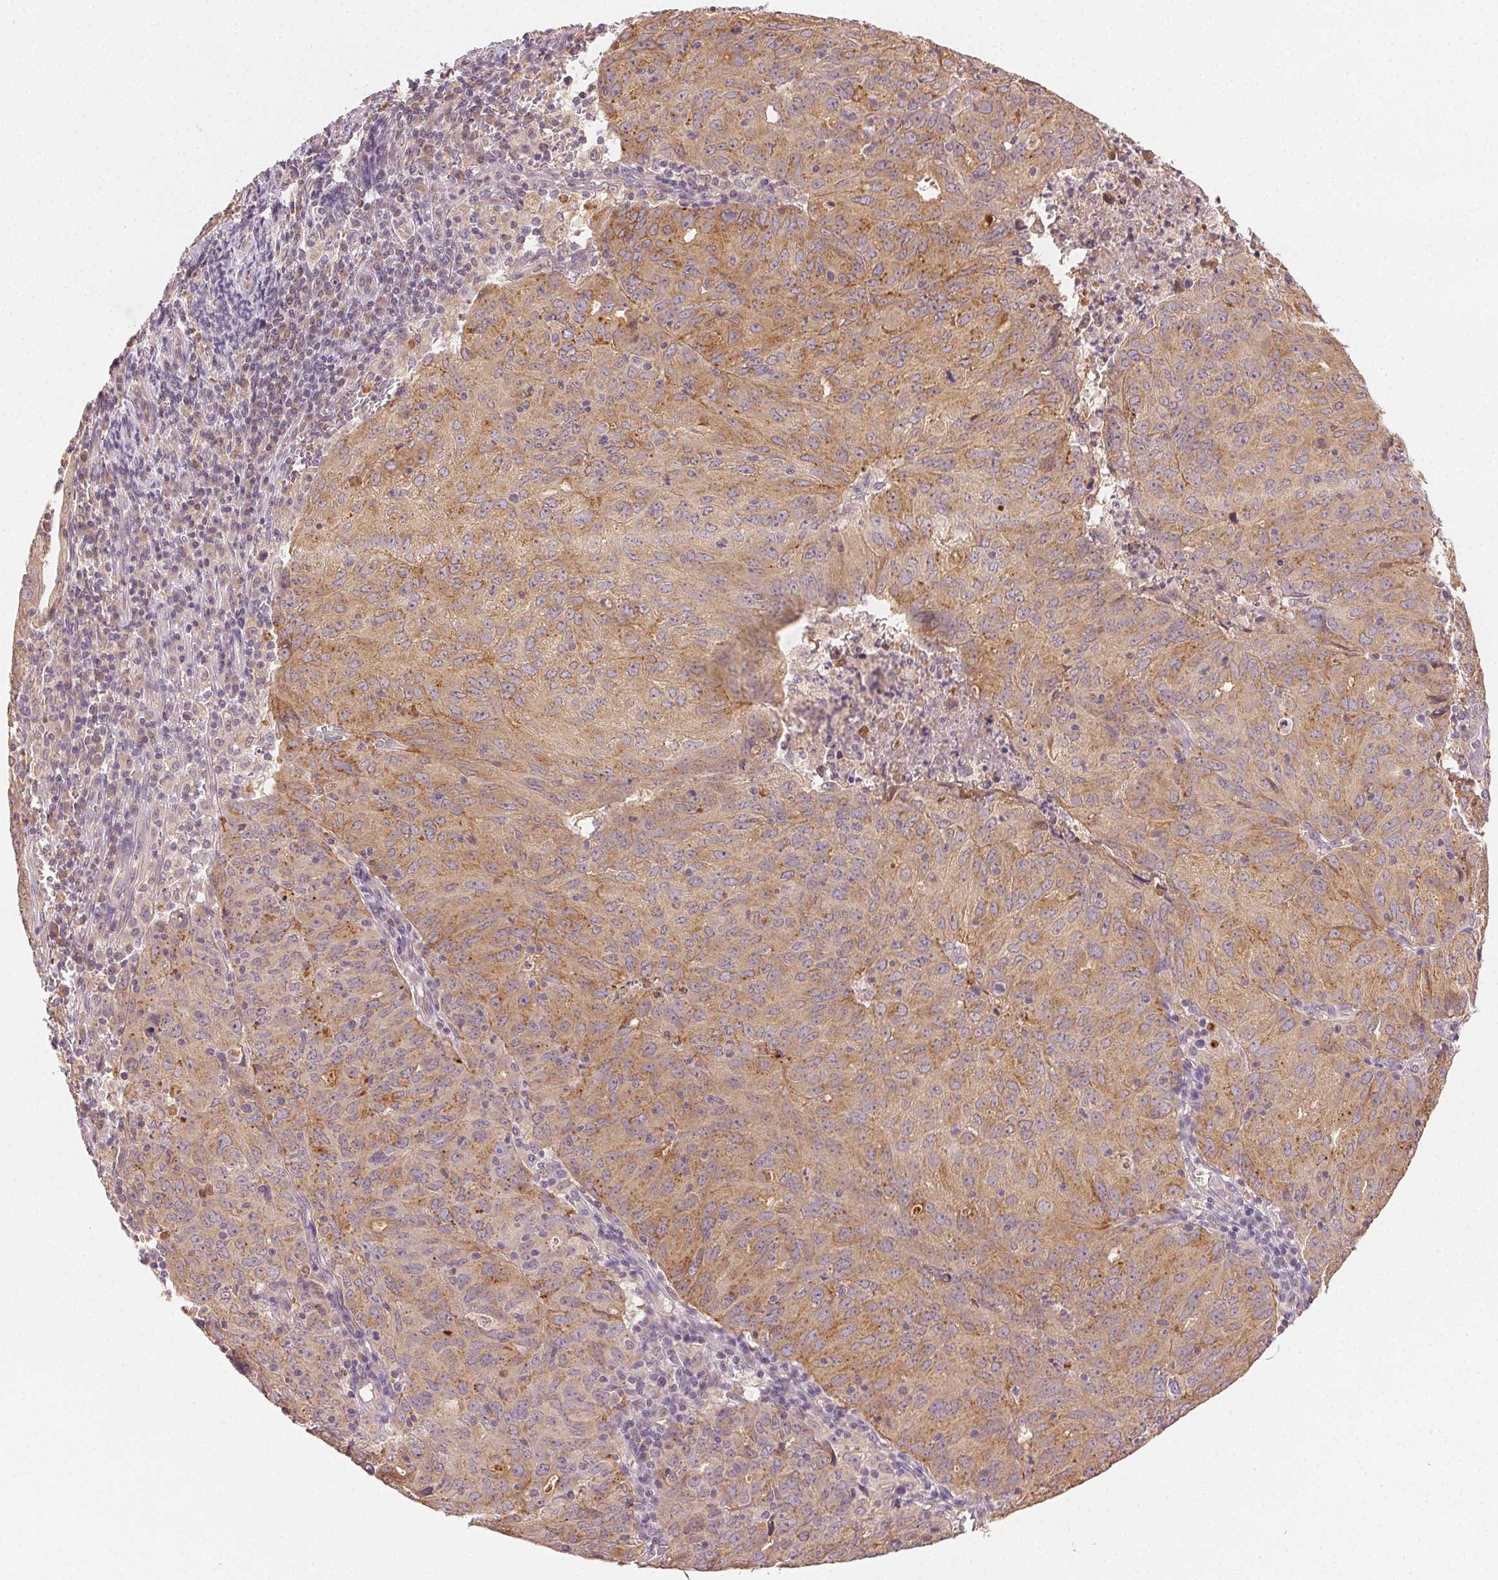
{"staining": {"intensity": "weak", "quantity": ">75%", "location": "cytoplasmic/membranous"}, "tissue": "cervical cancer", "cell_type": "Tumor cells", "image_type": "cancer", "snomed": [{"axis": "morphology", "description": "Adenocarcinoma, NOS"}, {"axis": "topography", "description": "Cervix"}], "caption": "Immunohistochemistry staining of cervical adenocarcinoma, which demonstrates low levels of weak cytoplasmic/membranous expression in approximately >75% of tumor cells indicating weak cytoplasmic/membranous protein expression. The staining was performed using DAB (3,3'-diaminobenzidine) (brown) for protein detection and nuclei were counterstained in hematoxylin (blue).", "gene": "SEZ6L2", "patient": {"sex": "female", "age": 56}}